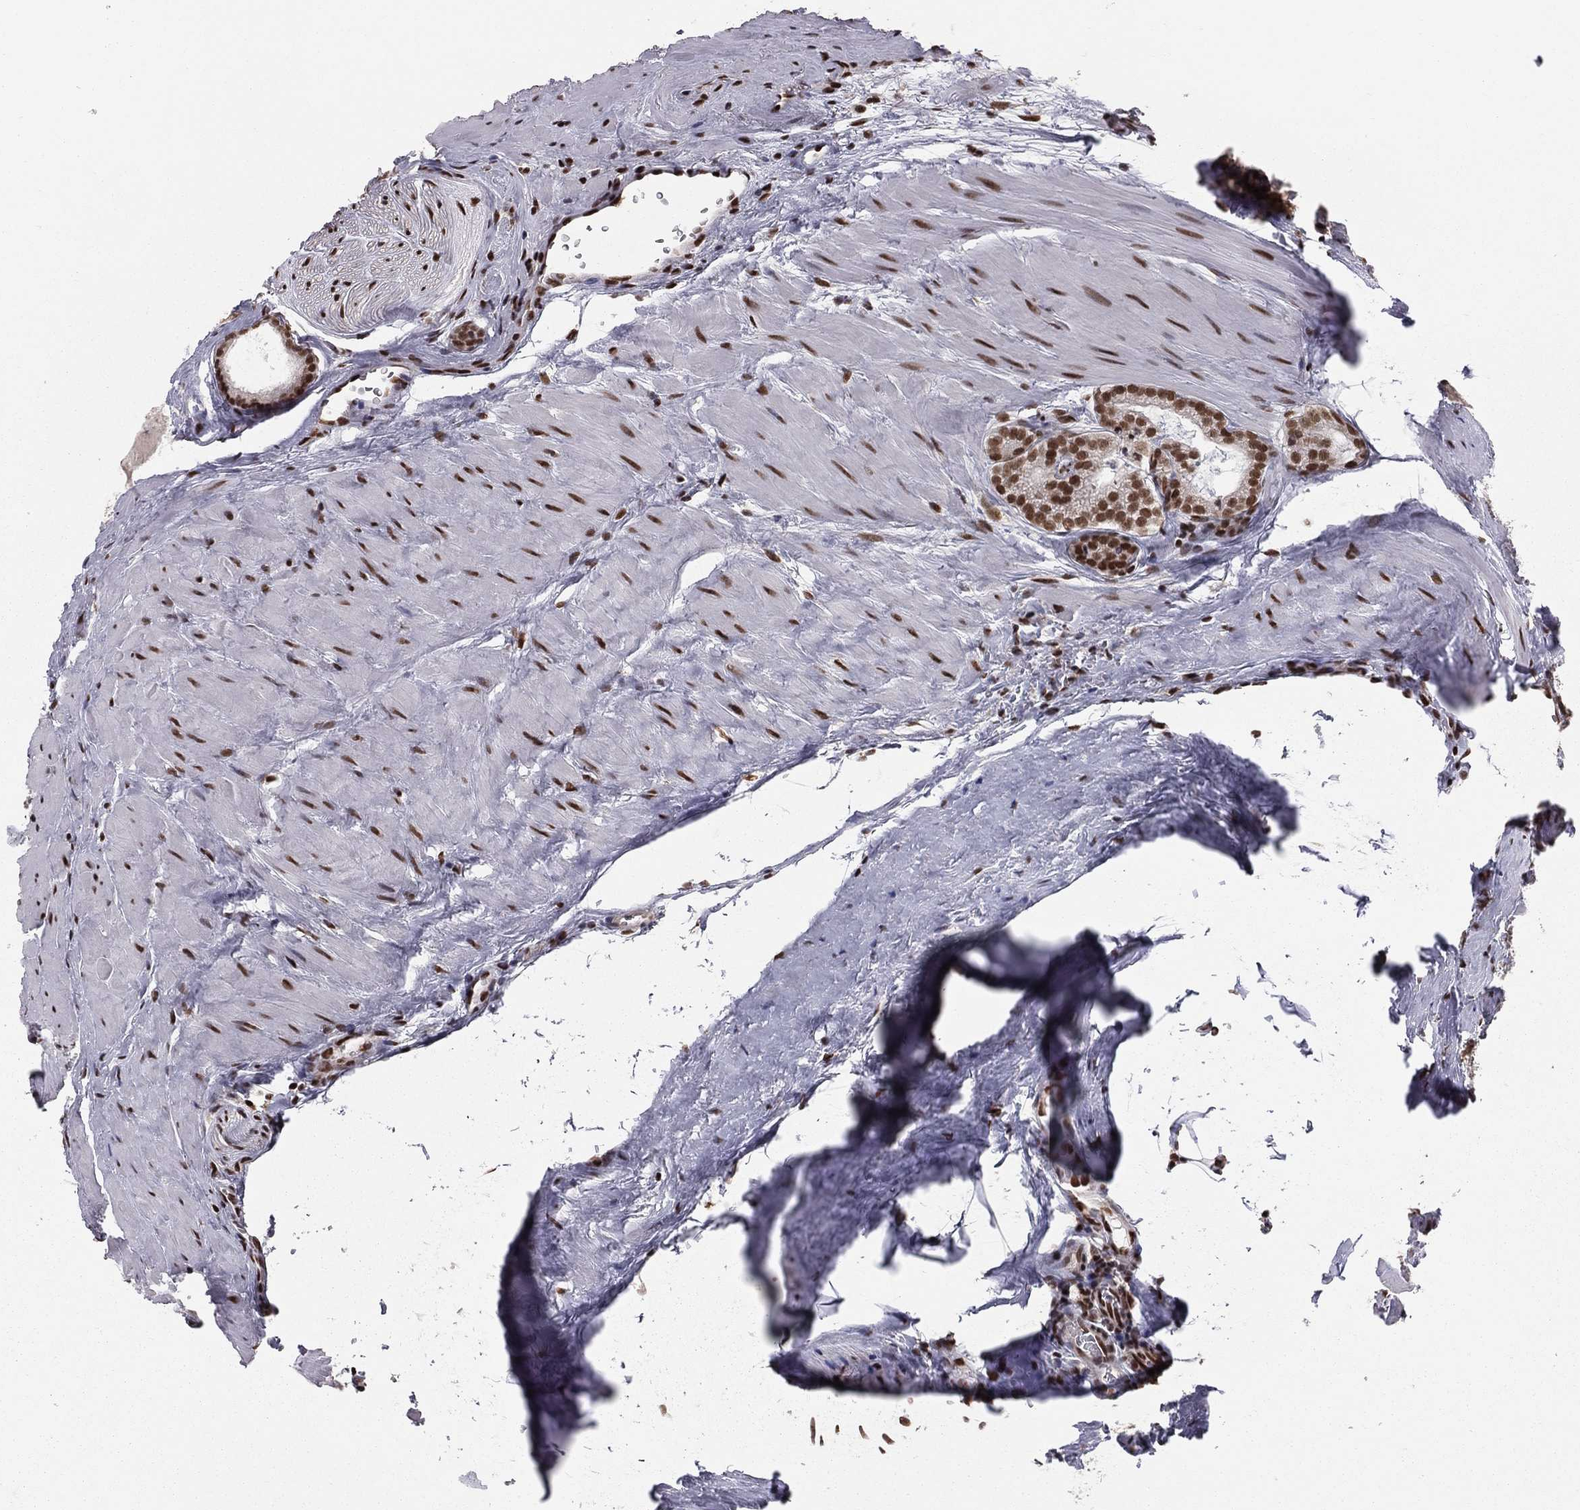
{"staining": {"intensity": "strong", "quantity": ">75%", "location": "nuclear"}, "tissue": "prostate cancer", "cell_type": "Tumor cells", "image_type": "cancer", "snomed": [{"axis": "morphology", "description": "Adenocarcinoma, NOS"}, {"axis": "topography", "description": "Prostate"}], "caption": "The immunohistochemical stain highlights strong nuclear positivity in tumor cells of prostate cancer (adenocarcinoma) tissue.", "gene": "NFYB", "patient": {"sex": "male", "age": 61}}